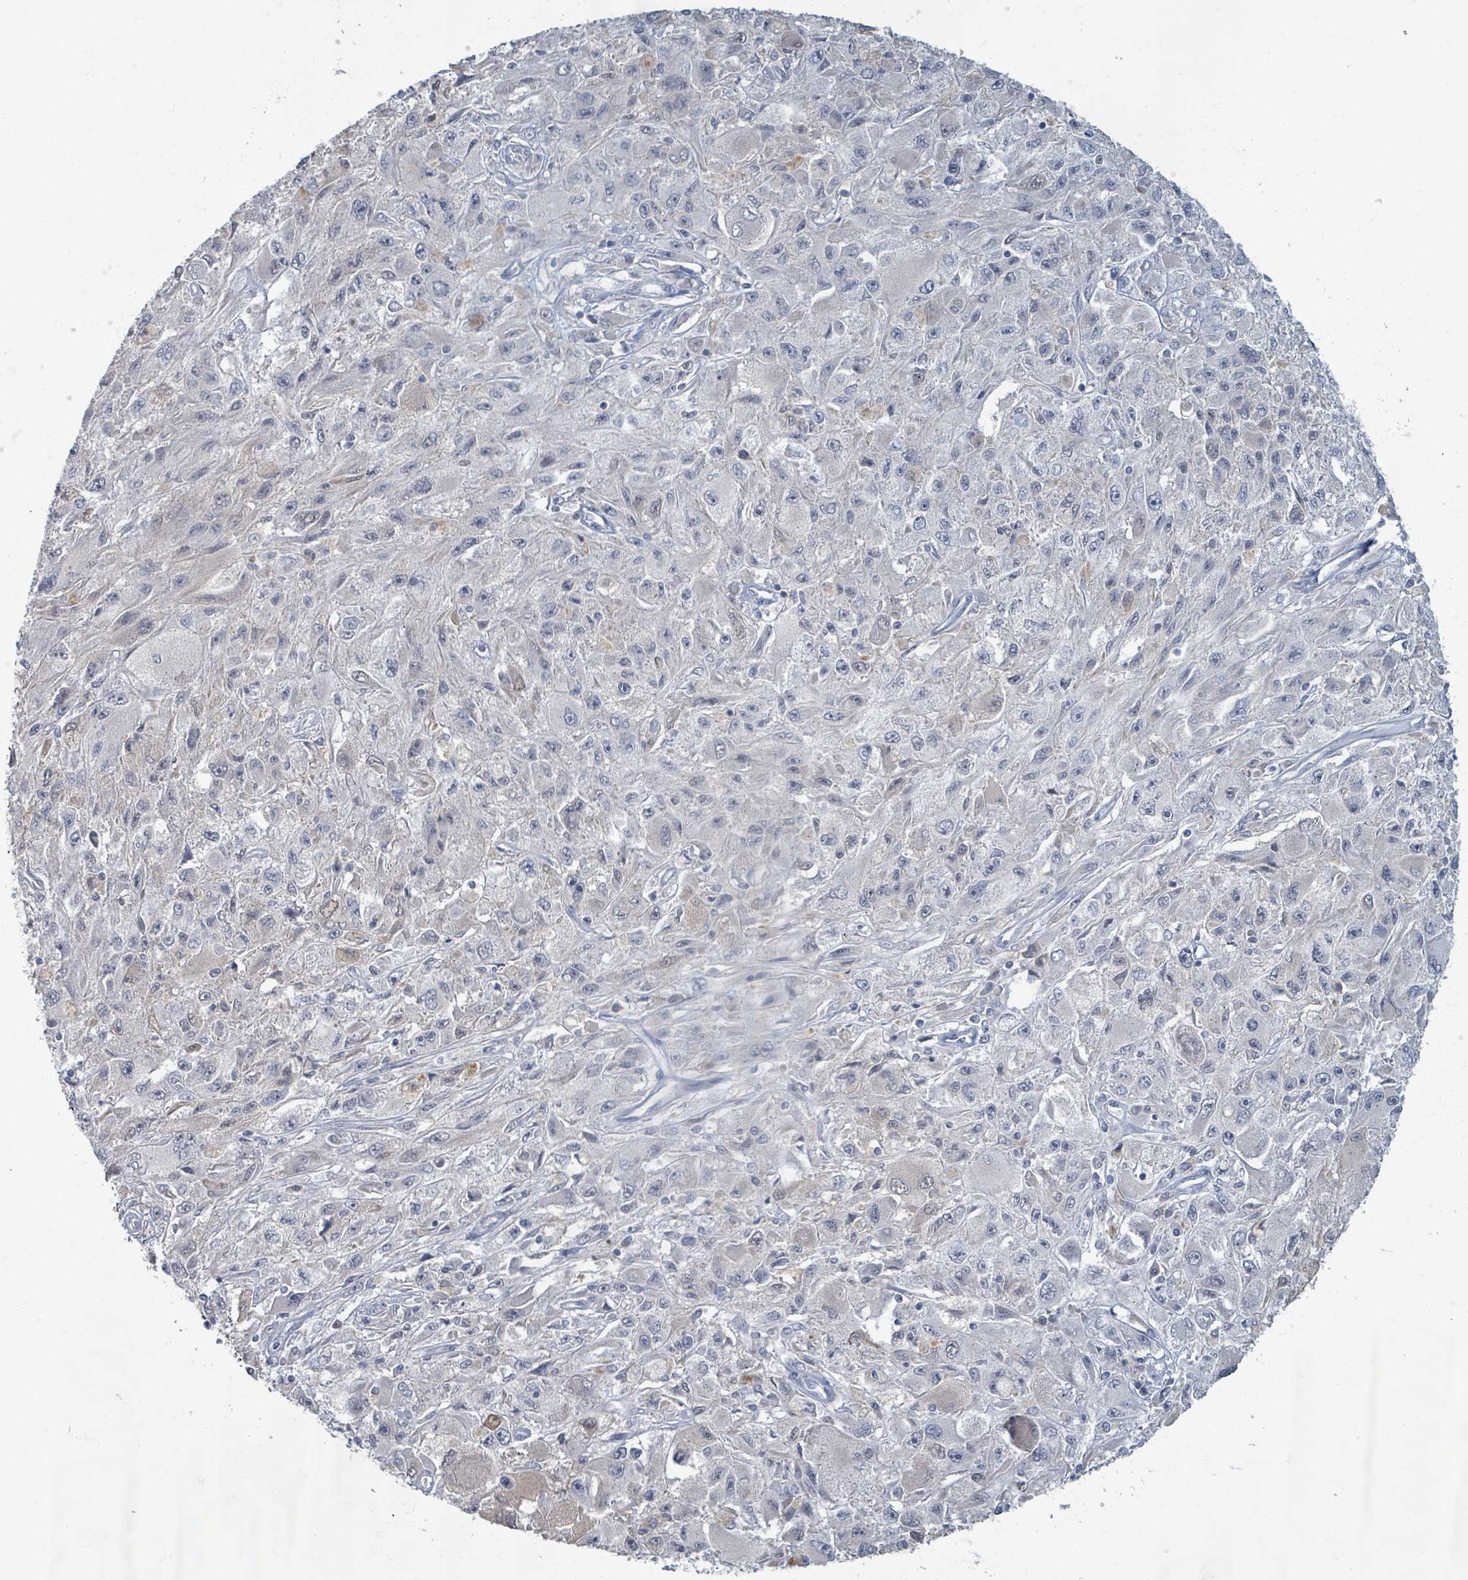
{"staining": {"intensity": "negative", "quantity": "none", "location": "none"}, "tissue": "melanoma", "cell_type": "Tumor cells", "image_type": "cancer", "snomed": [{"axis": "morphology", "description": "Malignant melanoma, Metastatic site"}, {"axis": "topography", "description": "Skin"}], "caption": "DAB (3,3'-diaminobenzidine) immunohistochemical staining of melanoma shows no significant staining in tumor cells. (Brightfield microscopy of DAB IHC at high magnification).", "gene": "WNT11", "patient": {"sex": "male", "age": 53}}